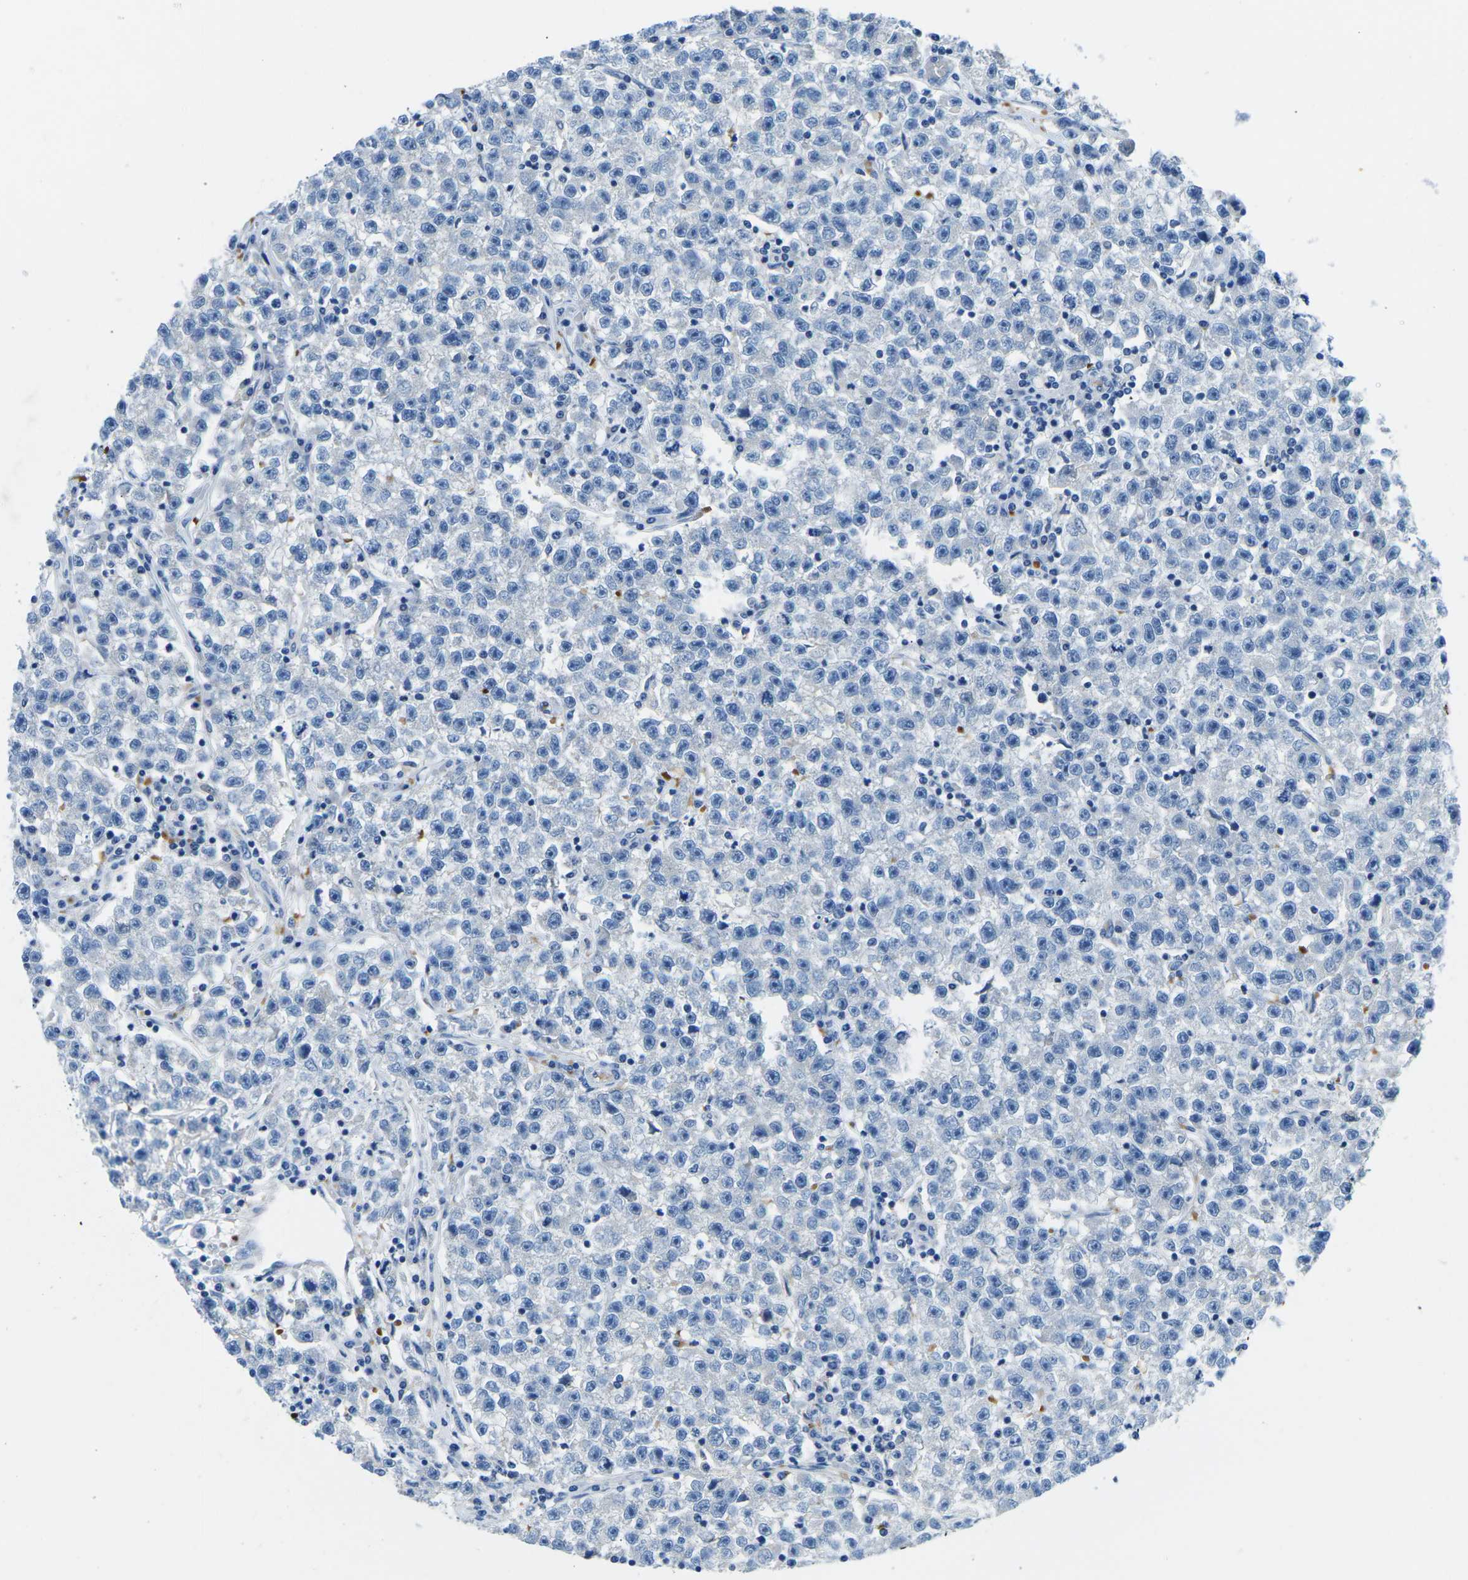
{"staining": {"intensity": "negative", "quantity": "none", "location": "none"}, "tissue": "testis cancer", "cell_type": "Tumor cells", "image_type": "cancer", "snomed": [{"axis": "morphology", "description": "Seminoma, NOS"}, {"axis": "topography", "description": "Testis"}], "caption": "Immunohistochemistry of testis cancer reveals no expression in tumor cells. Nuclei are stained in blue.", "gene": "TM6SF1", "patient": {"sex": "male", "age": 22}}